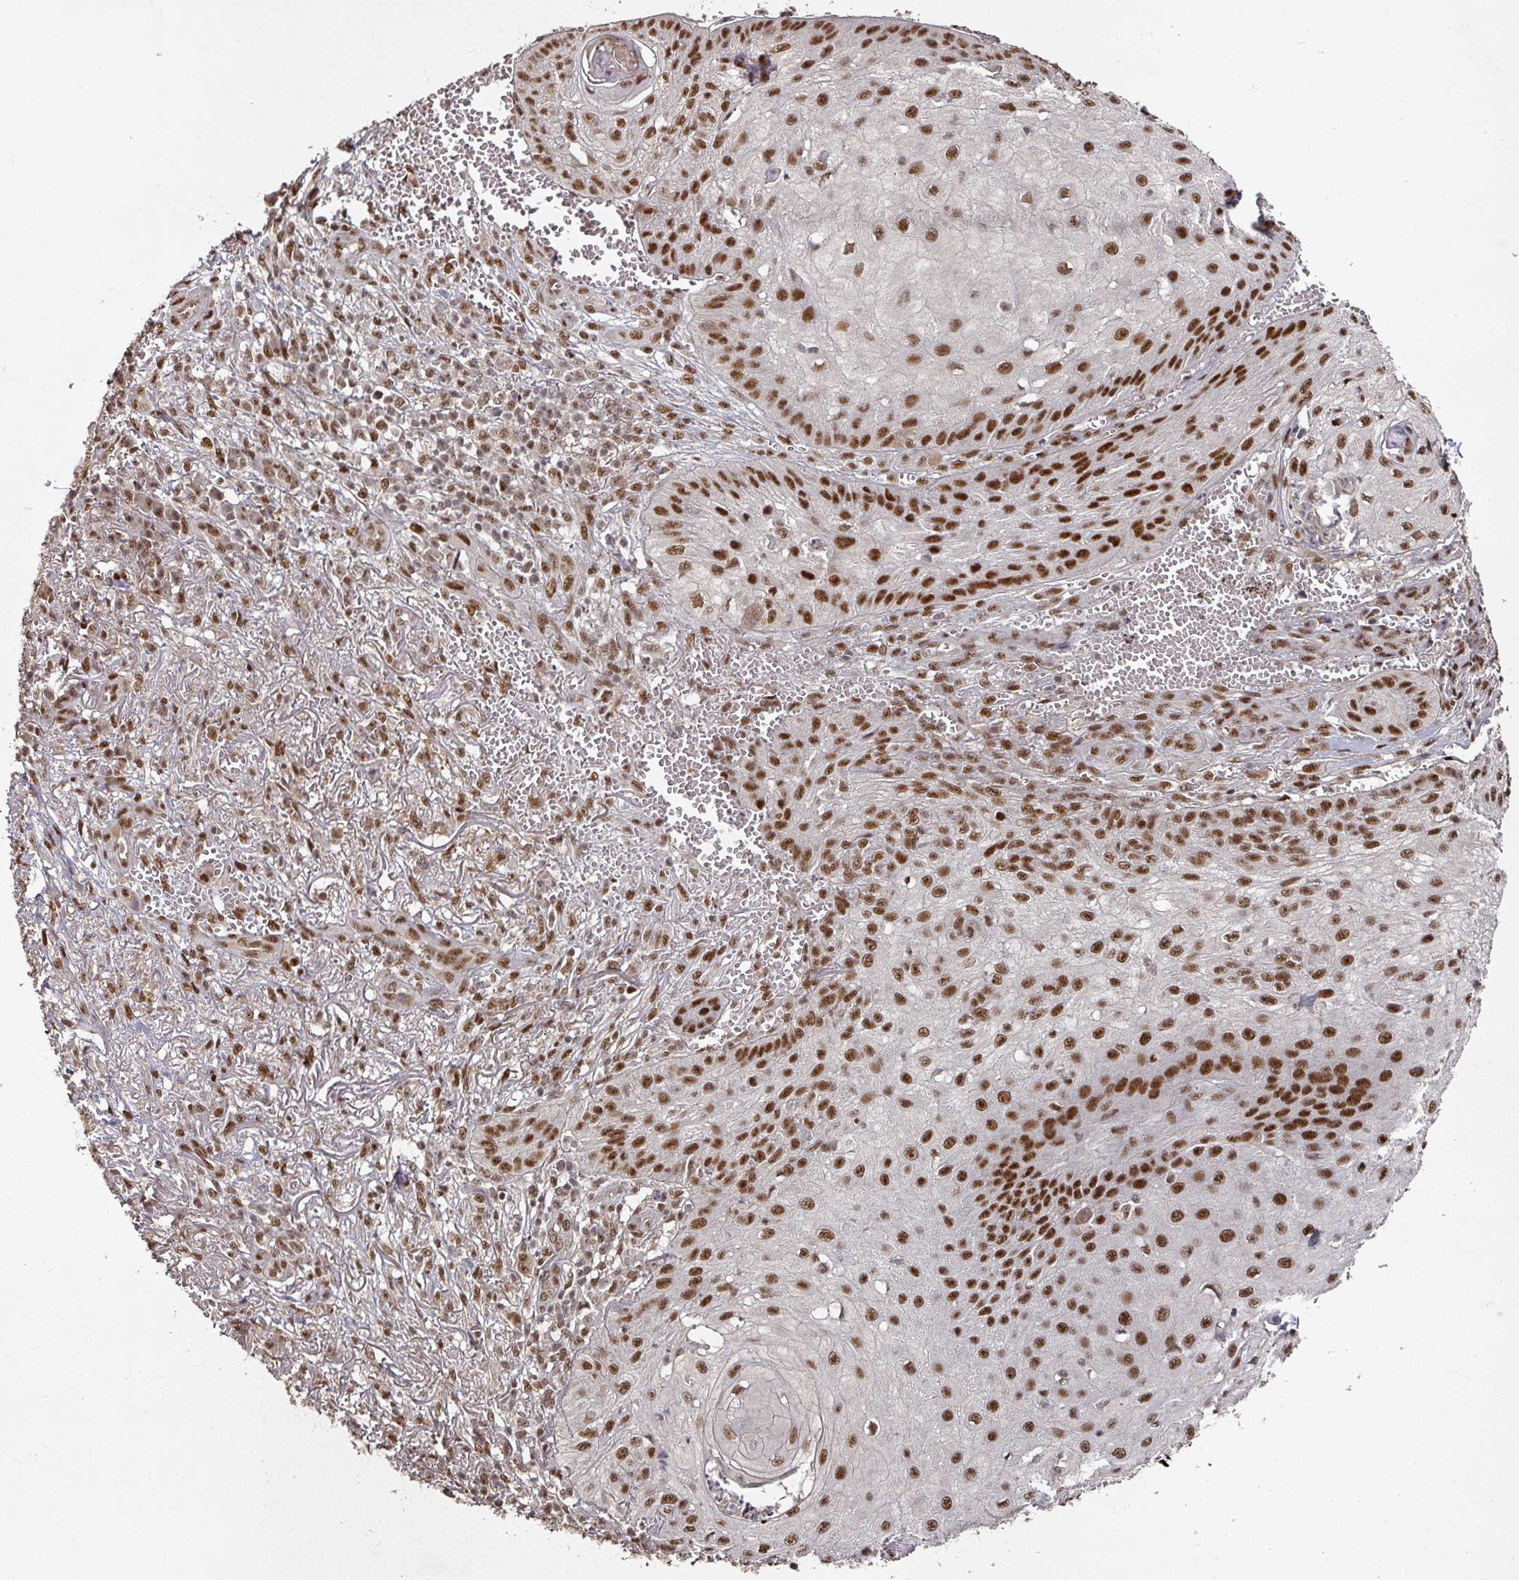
{"staining": {"intensity": "strong", "quantity": ">75%", "location": "nuclear"}, "tissue": "skin cancer", "cell_type": "Tumor cells", "image_type": "cancer", "snomed": [{"axis": "morphology", "description": "Squamous cell carcinoma, NOS"}, {"axis": "topography", "description": "Skin"}], "caption": "Protein analysis of squamous cell carcinoma (skin) tissue displays strong nuclear expression in approximately >75% of tumor cells. (DAB IHC with brightfield microscopy, high magnification).", "gene": "MEPCE", "patient": {"sex": "male", "age": 70}}